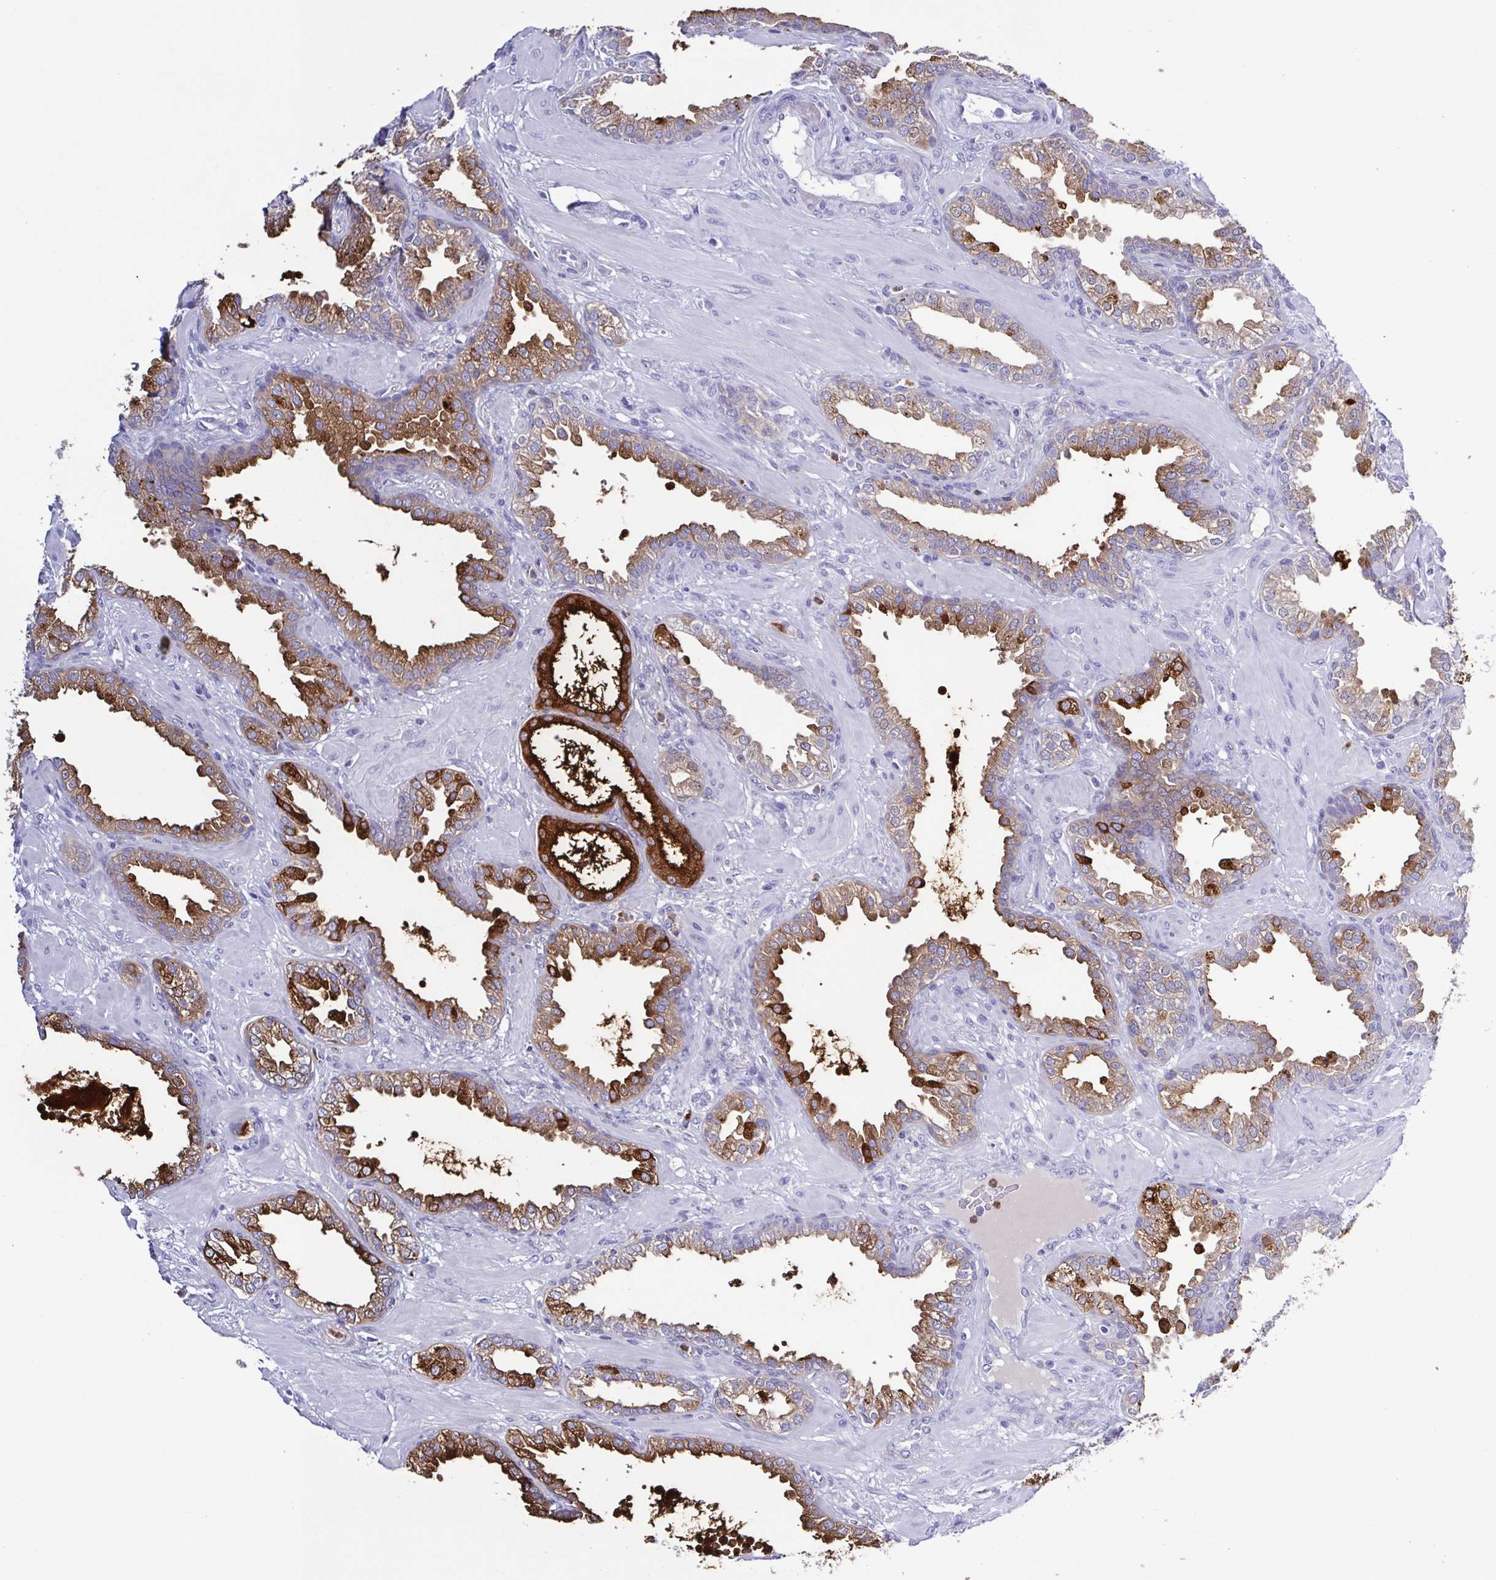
{"staining": {"intensity": "strong", "quantity": "<25%", "location": "cytoplasmic/membranous"}, "tissue": "prostate cancer", "cell_type": "Tumor cells", "image_type": "cancer", "snomed": [{"axis": "morphology", "description": "Adenocarcinoma, High grade"}, {"axis": "topography", "description": "Prostate"}], "caption": "An IHC photomicrograph of neoplastic tissue is shown. Protein staining in brown shows strong cytoplasmic/membranous positivity in prostate high-grade adenocarcinoma within tumor cells. The staining was performed using DAB to visualize the protein expression in brown, while the nuclei were stained in blue with hematoxylin (Magnification: 20x).", "gene": "LTF", "patient": {"sex": "male", "age": 60}}